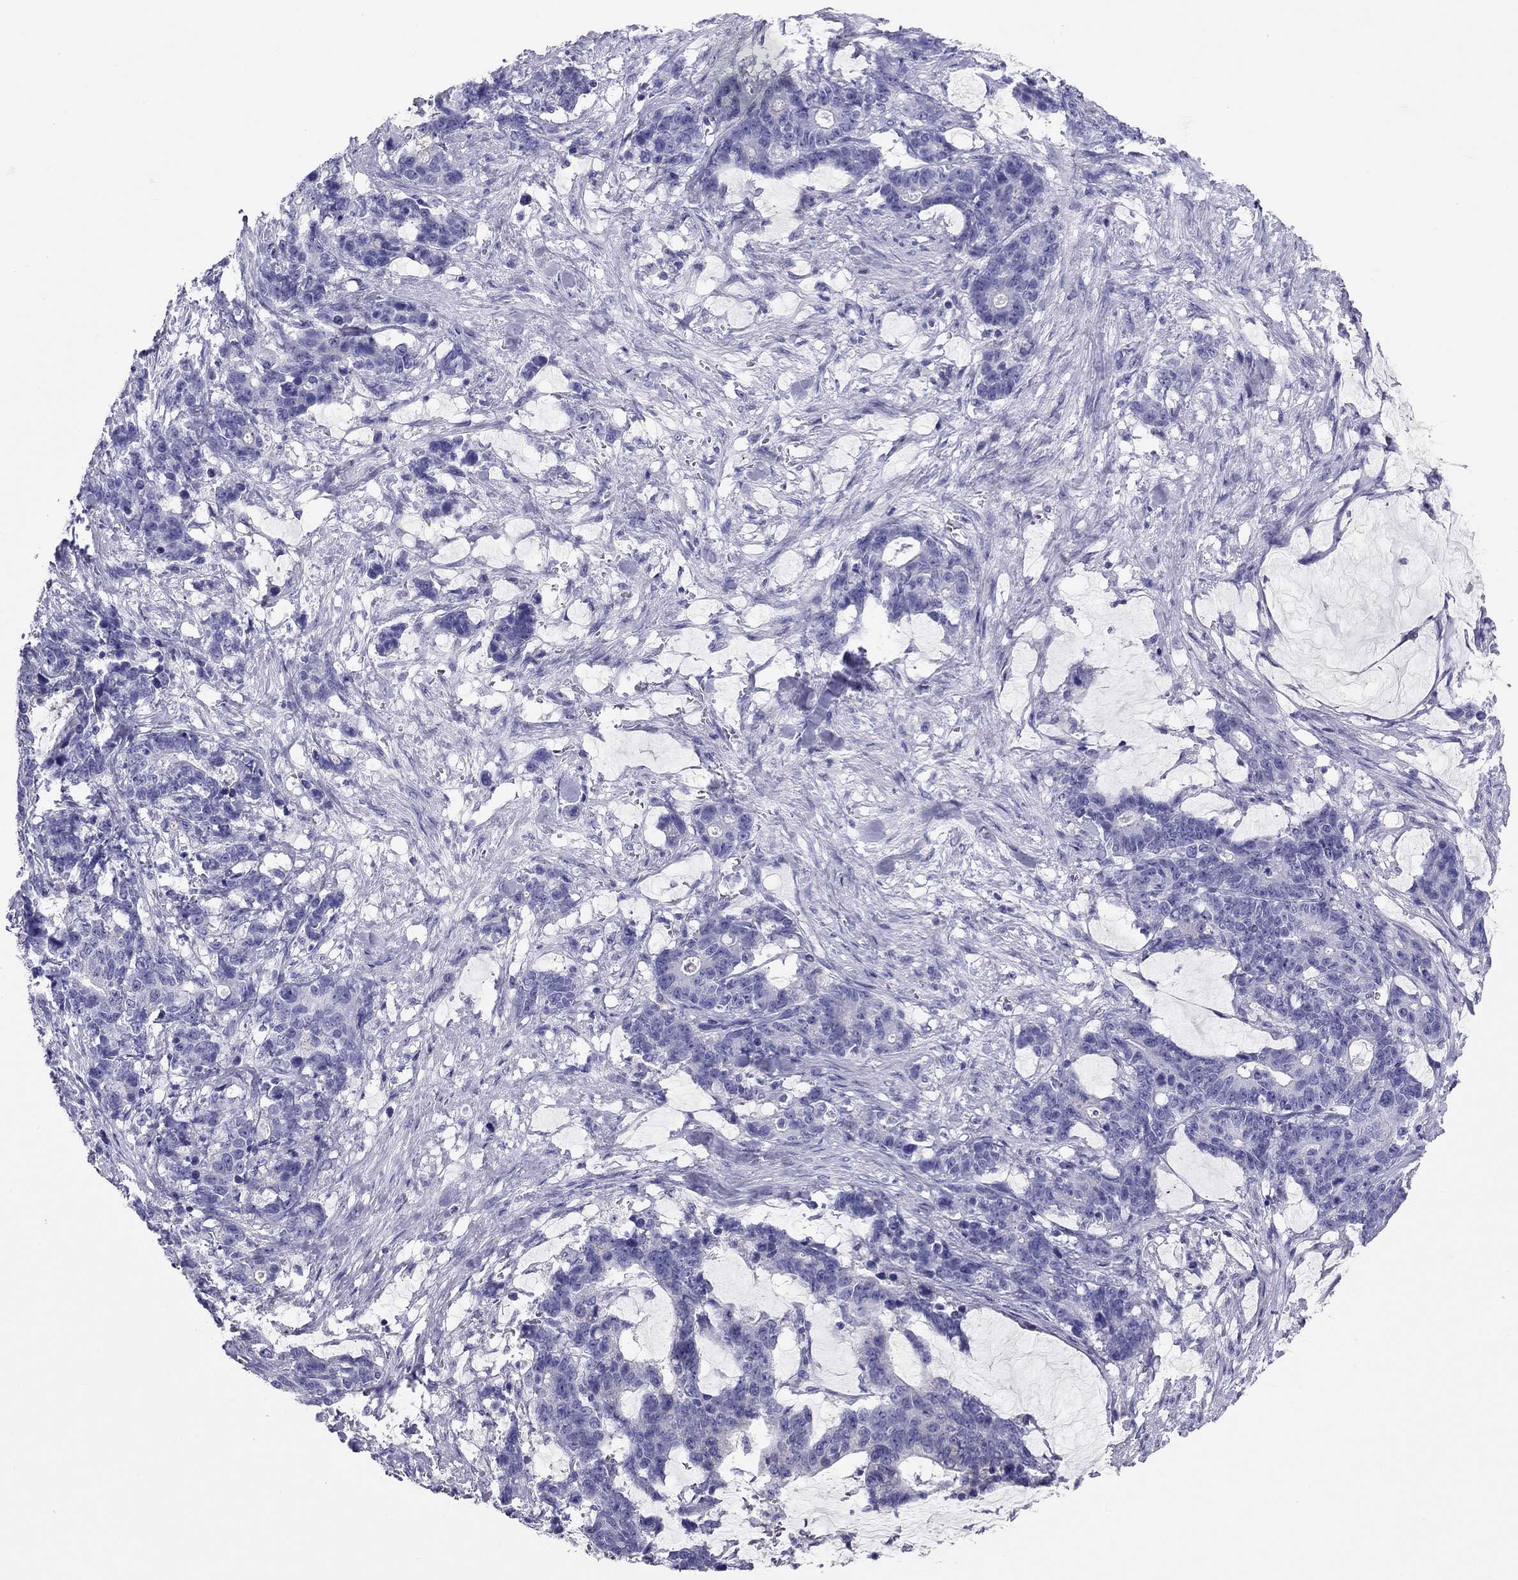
{"staining": {"intensity": "negative", "quantity": "none", "location": "none"}, "tissue": "stomach cancer", "cell_type": "Tumor cells", "image_type": "cancer", "snomed": [{"axis": "morphology", "description": "Normal tissue, NOS"}, {"axis": "morphology", "description": "Adenocarcinoma, NOS"}, {"axis": "topography", "description": "Stomach"}], "caption": "This is an immunohistochemistry (IHC) histopathology image of adenocarcinoma (stomach). There is no staining in tumor cells.", "gene": "CALHM1", "patient": {"sex": "female", "age": 64}}